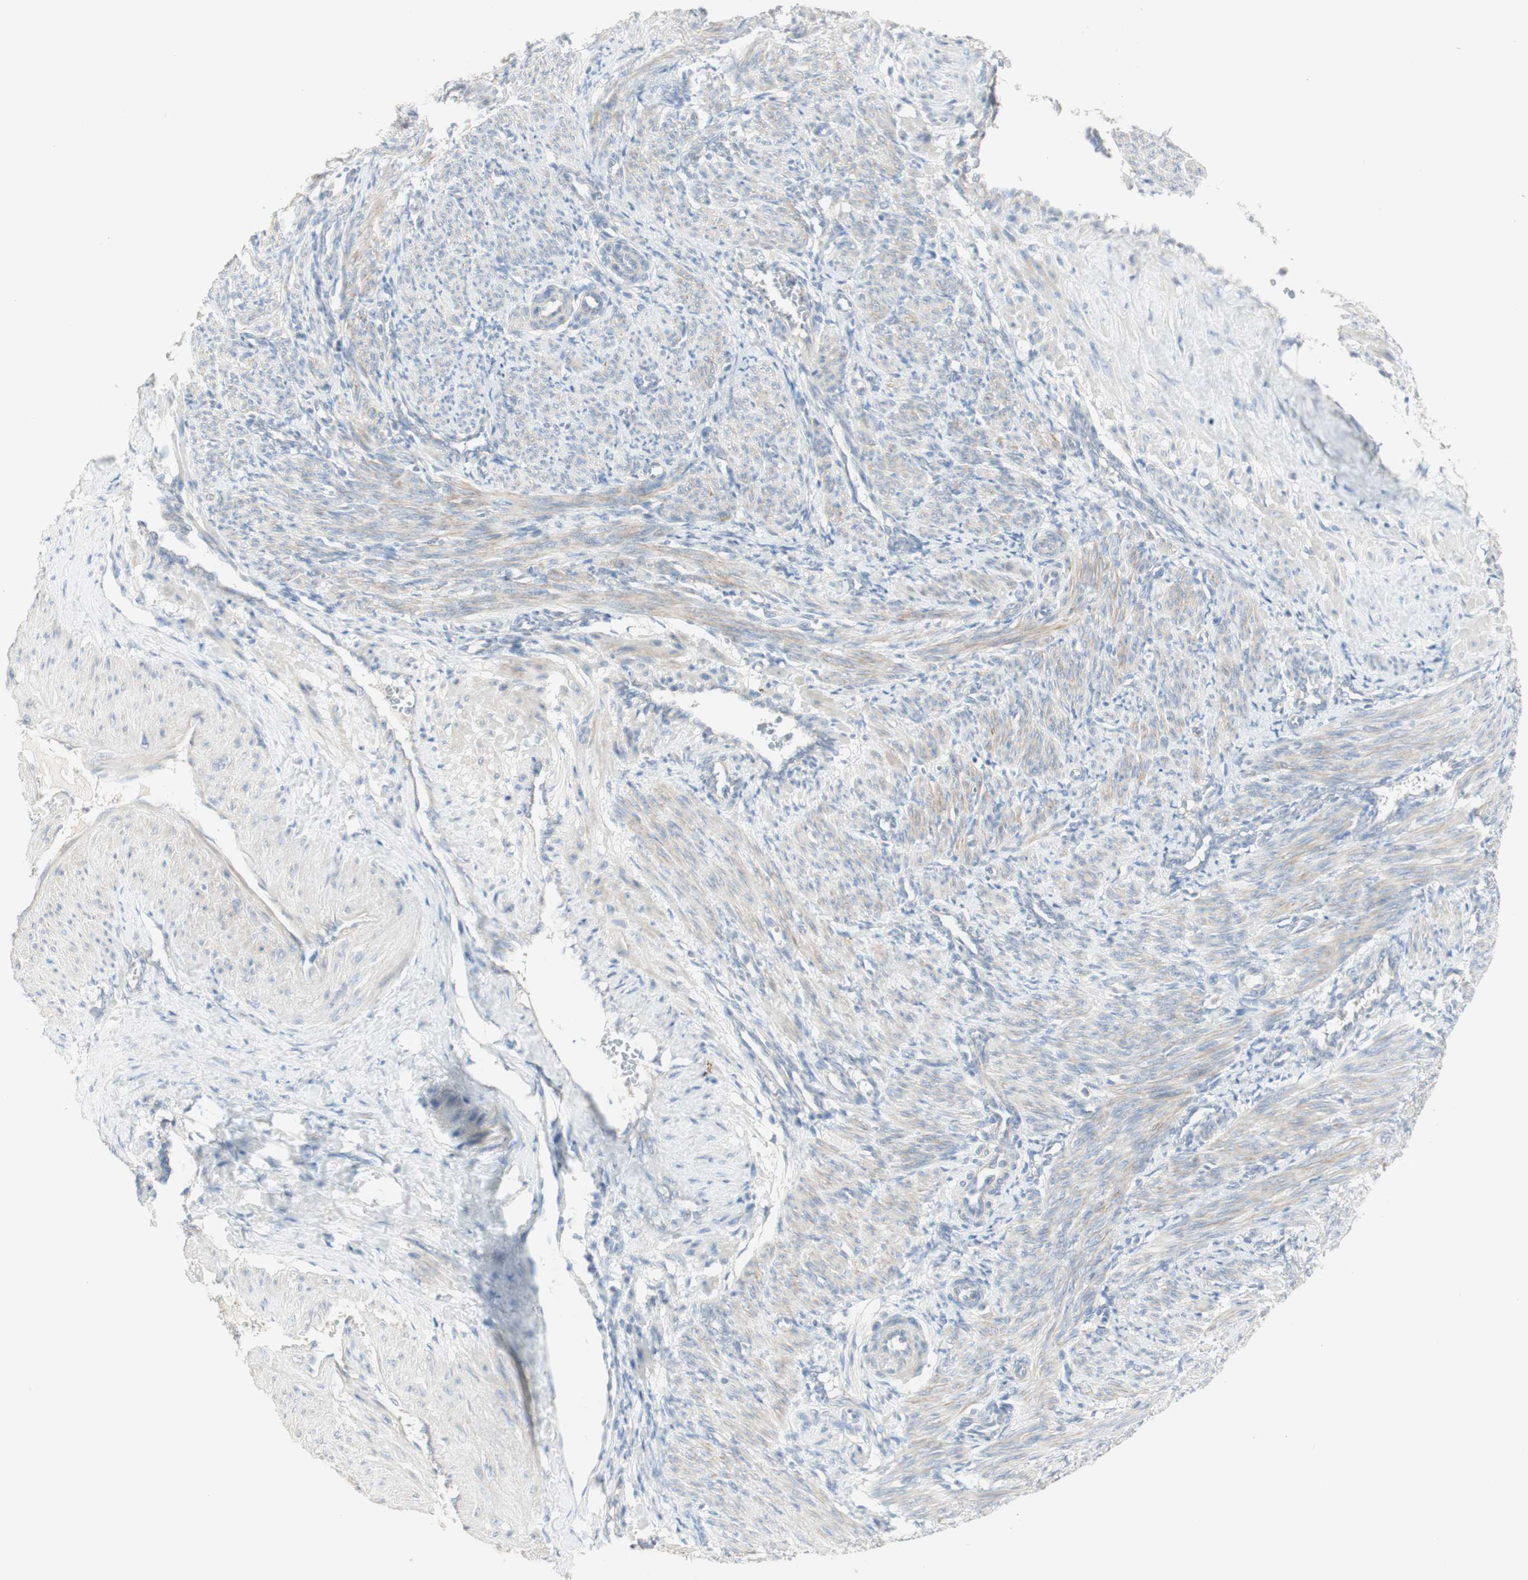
{"staining": {"intensity": "weak", "quantity": "25%-75%", "location": "cytoplasmic/membranous"}, "tissue": "smooth muscle", "cell_type": "Smooth muscle cells", "image_type": "normal", "snomed": [{"axis": "morphology", "description": "Normal tissue, NOS"}, {"axis": "topography", "description": "Endometrium"}], "caption": "Immunohistochemical staining of normal human smooth muscle demonstrates 25%-75% levels of weak cytoplasmic/membranous protein staining in approximately 25%-75% of smooth muscle cells. (brown staining indicates protein expression, while blue staining denotes nuclei).", "gene": "MANEA", "patient": {"sex": "female", "age": 33}}